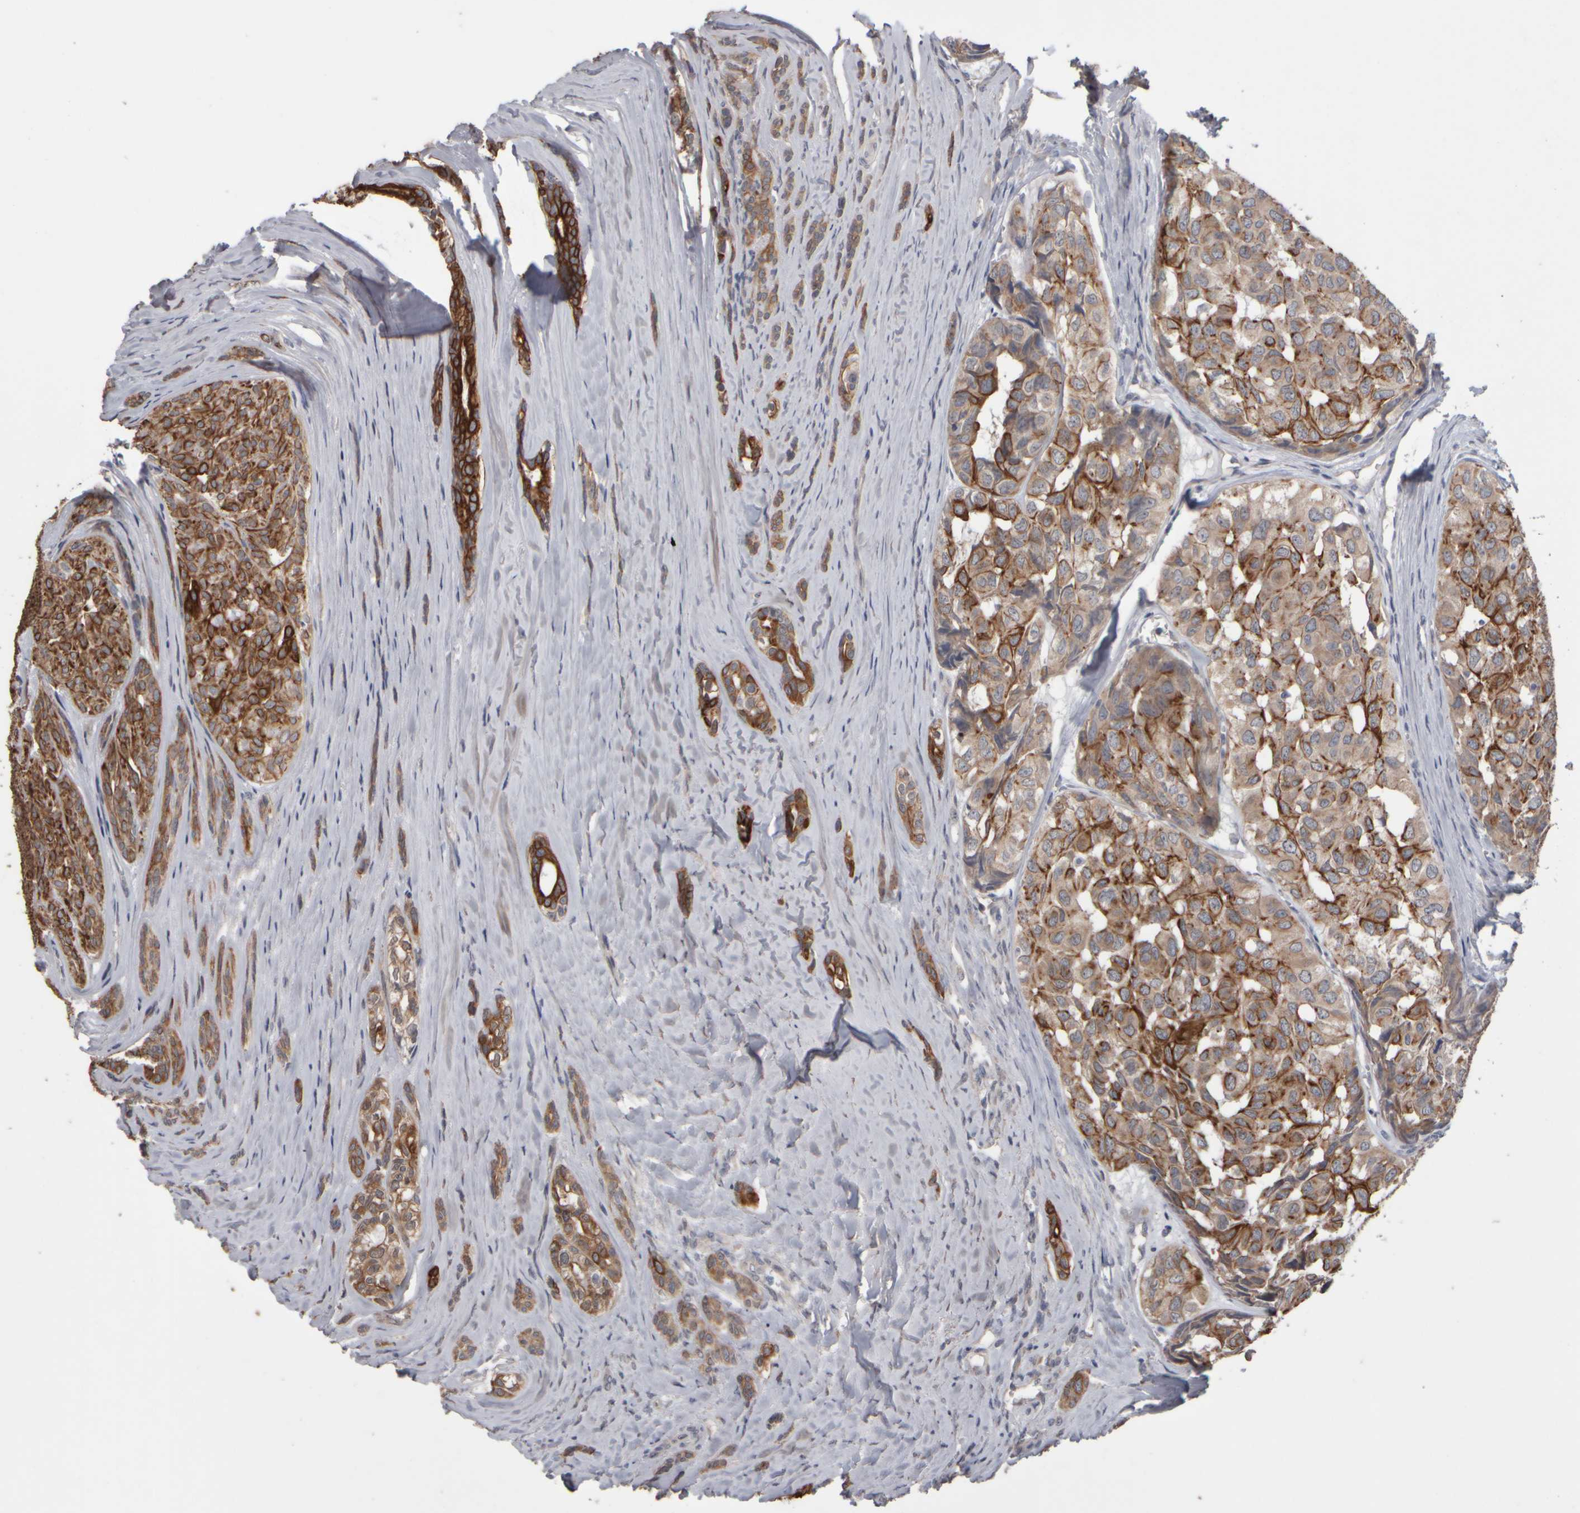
{"staining": {"intensity": "strong", "quantity": ">75%", "location": "cytoplasmic/membranous"}, "tissue": "head and neck cancer", "cell_type": "Tumor cells", "image_type": "cancer", "snomed": [{"axis": "morphology", "description": "Adenocarcinoma, NOS"}, {"axis": "topography", "description": "Salivary gland, NOS"}, {"axis": "topography", "description": "Head-Neck"}], "caption": "Immunohistochemical staining of head and neck cancer displays high levels of strong cytoplasmic/membranous protein positivity in about >75% of tumor cells.", "gene": "EPHX2", "patient": {"sex": "female", "age": 76}}